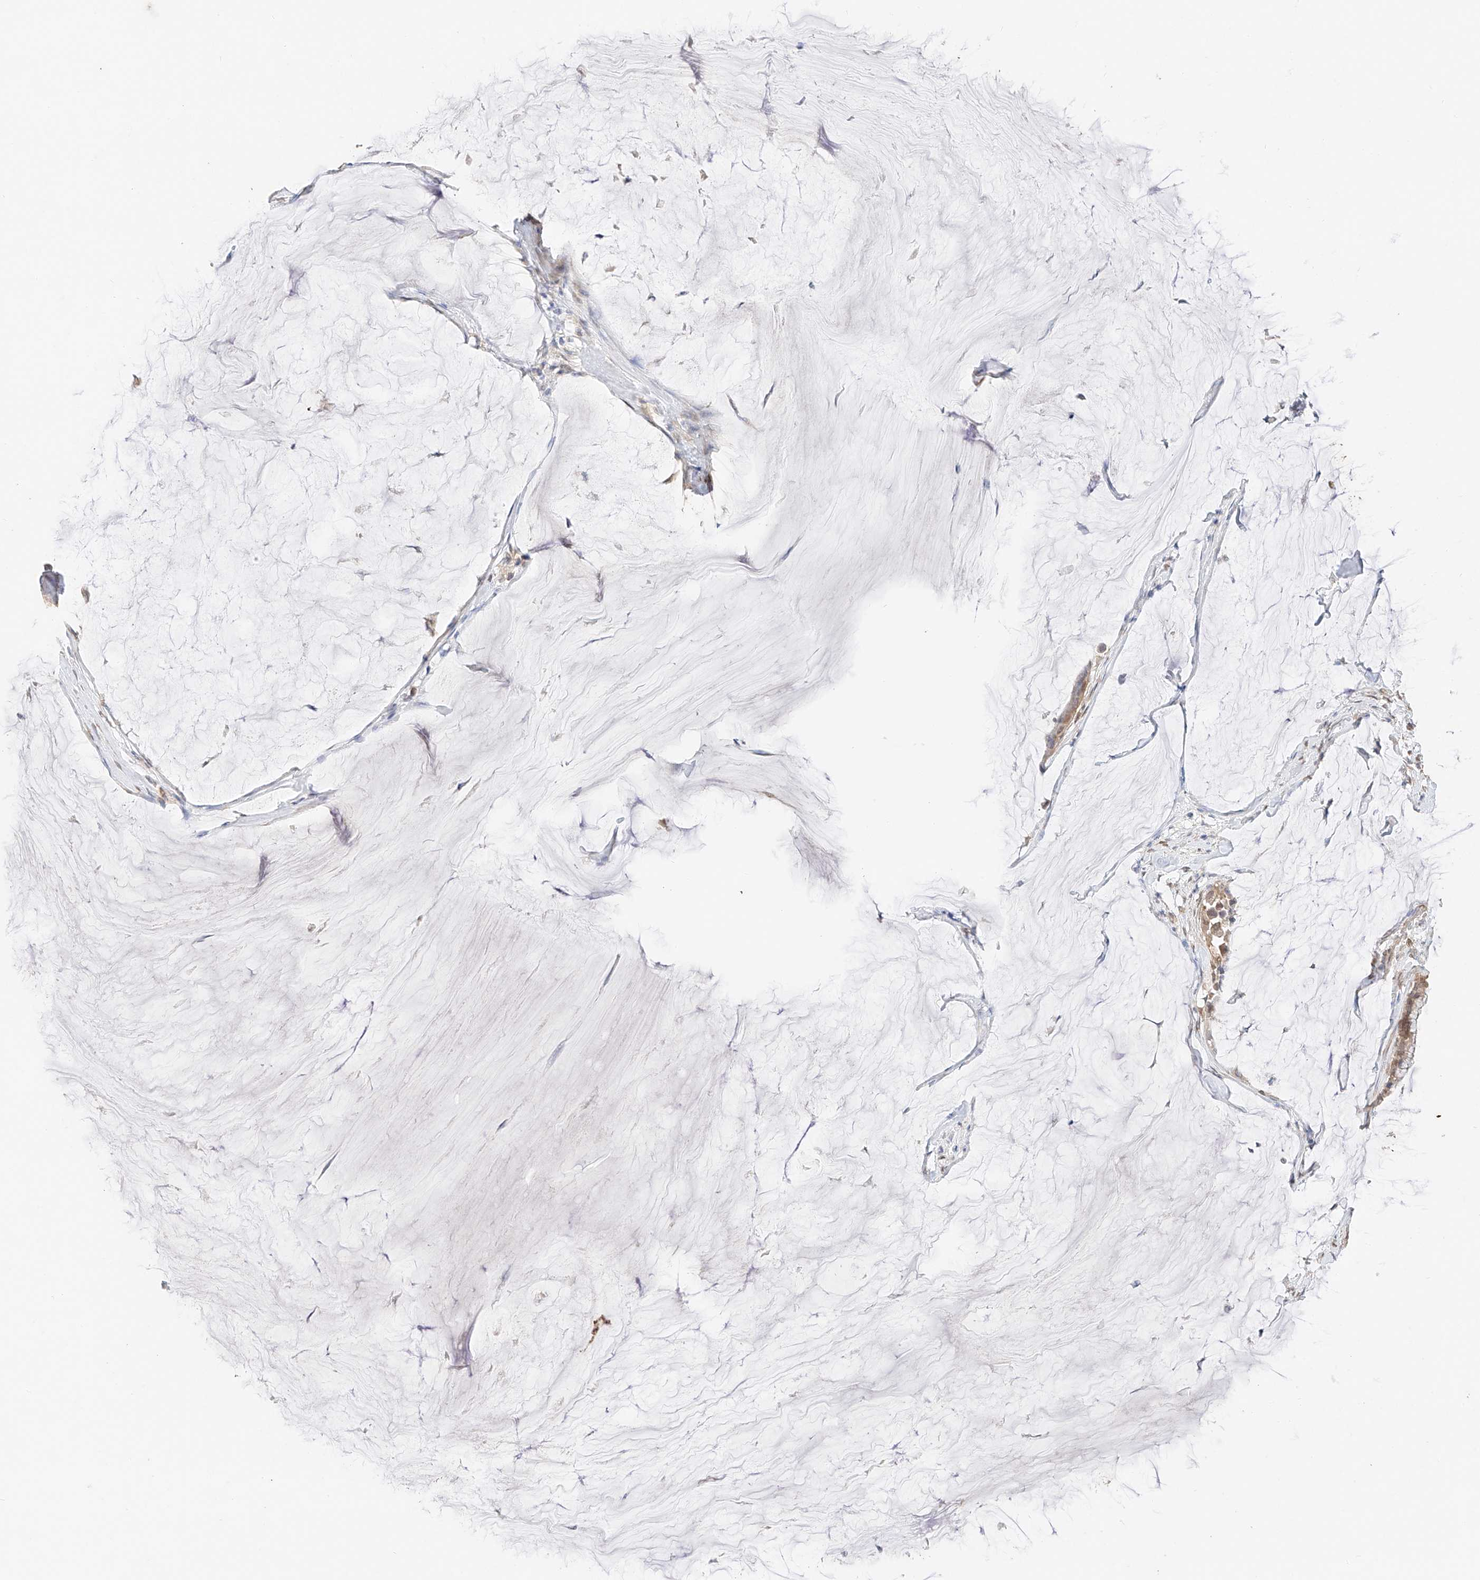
{"staining": {"intensity": "weak", "quantity": ">75%", "location": "cytoplasmic/membranous,nuclear"}, "tissue": "pancreatic cancer", "cell_type": "Tumor cells", "image_type": "cancer", "snomed": [{"axis": "morphology", "description": "Adenocarcinoma, NOS"}, {"axis": "topography", "description": "Pancreas"}], "caption": "Human pancreatic cancer stained with a brown dye shows weak cytoplasmic/membranous and nuclear positive positivity in approximately >75% of tumor cells.", "gene": "IL22RA2", "patient": {"sex": "male", "age": 41}}